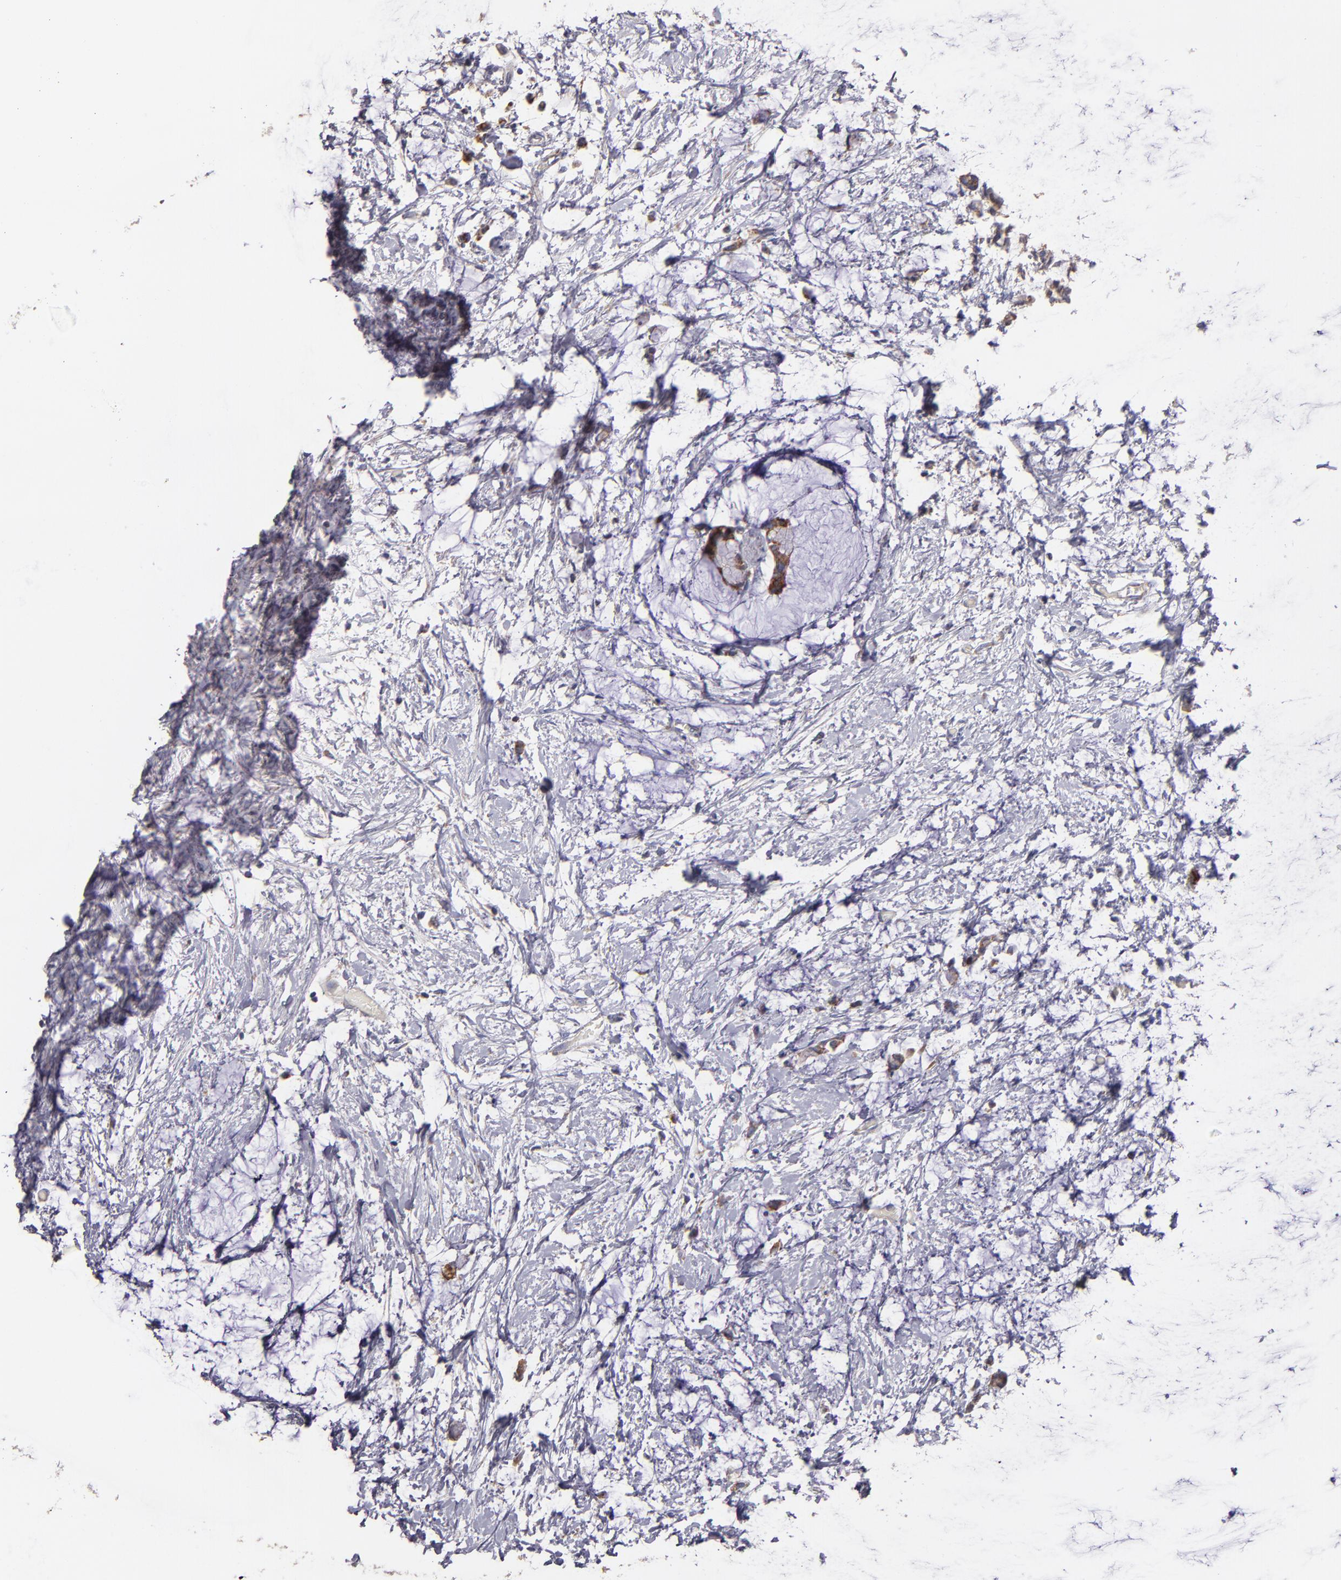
{"staining": {"intensity": "strong", "quantity": ">75%", "location": "cytoplasmic/membranous"}, "tissue": "colorectal cancer", "cell_type": "Tumor cells", "image_type": "cancer", "snomed": [{"axis": "morphology", "description": "Normal tissue, NOS"}, {"axis": "morphology", "description": "Adenocarcinoma, NOS"}, {"axis": "topography", "description": "Colon"}, {"axis": "topography", "description": "Peripheral nerve tissue"}], "caption": "Immunohistochemistry (IHC) histopathology image of human colorectal cancer stained for a protein (brown), which demonstrates high levels of strong cytoplasmic/membranous expression in about >75% of tumor cells.", "gene": "CLTA", "patient": {"sex": "male", "age": 14}}